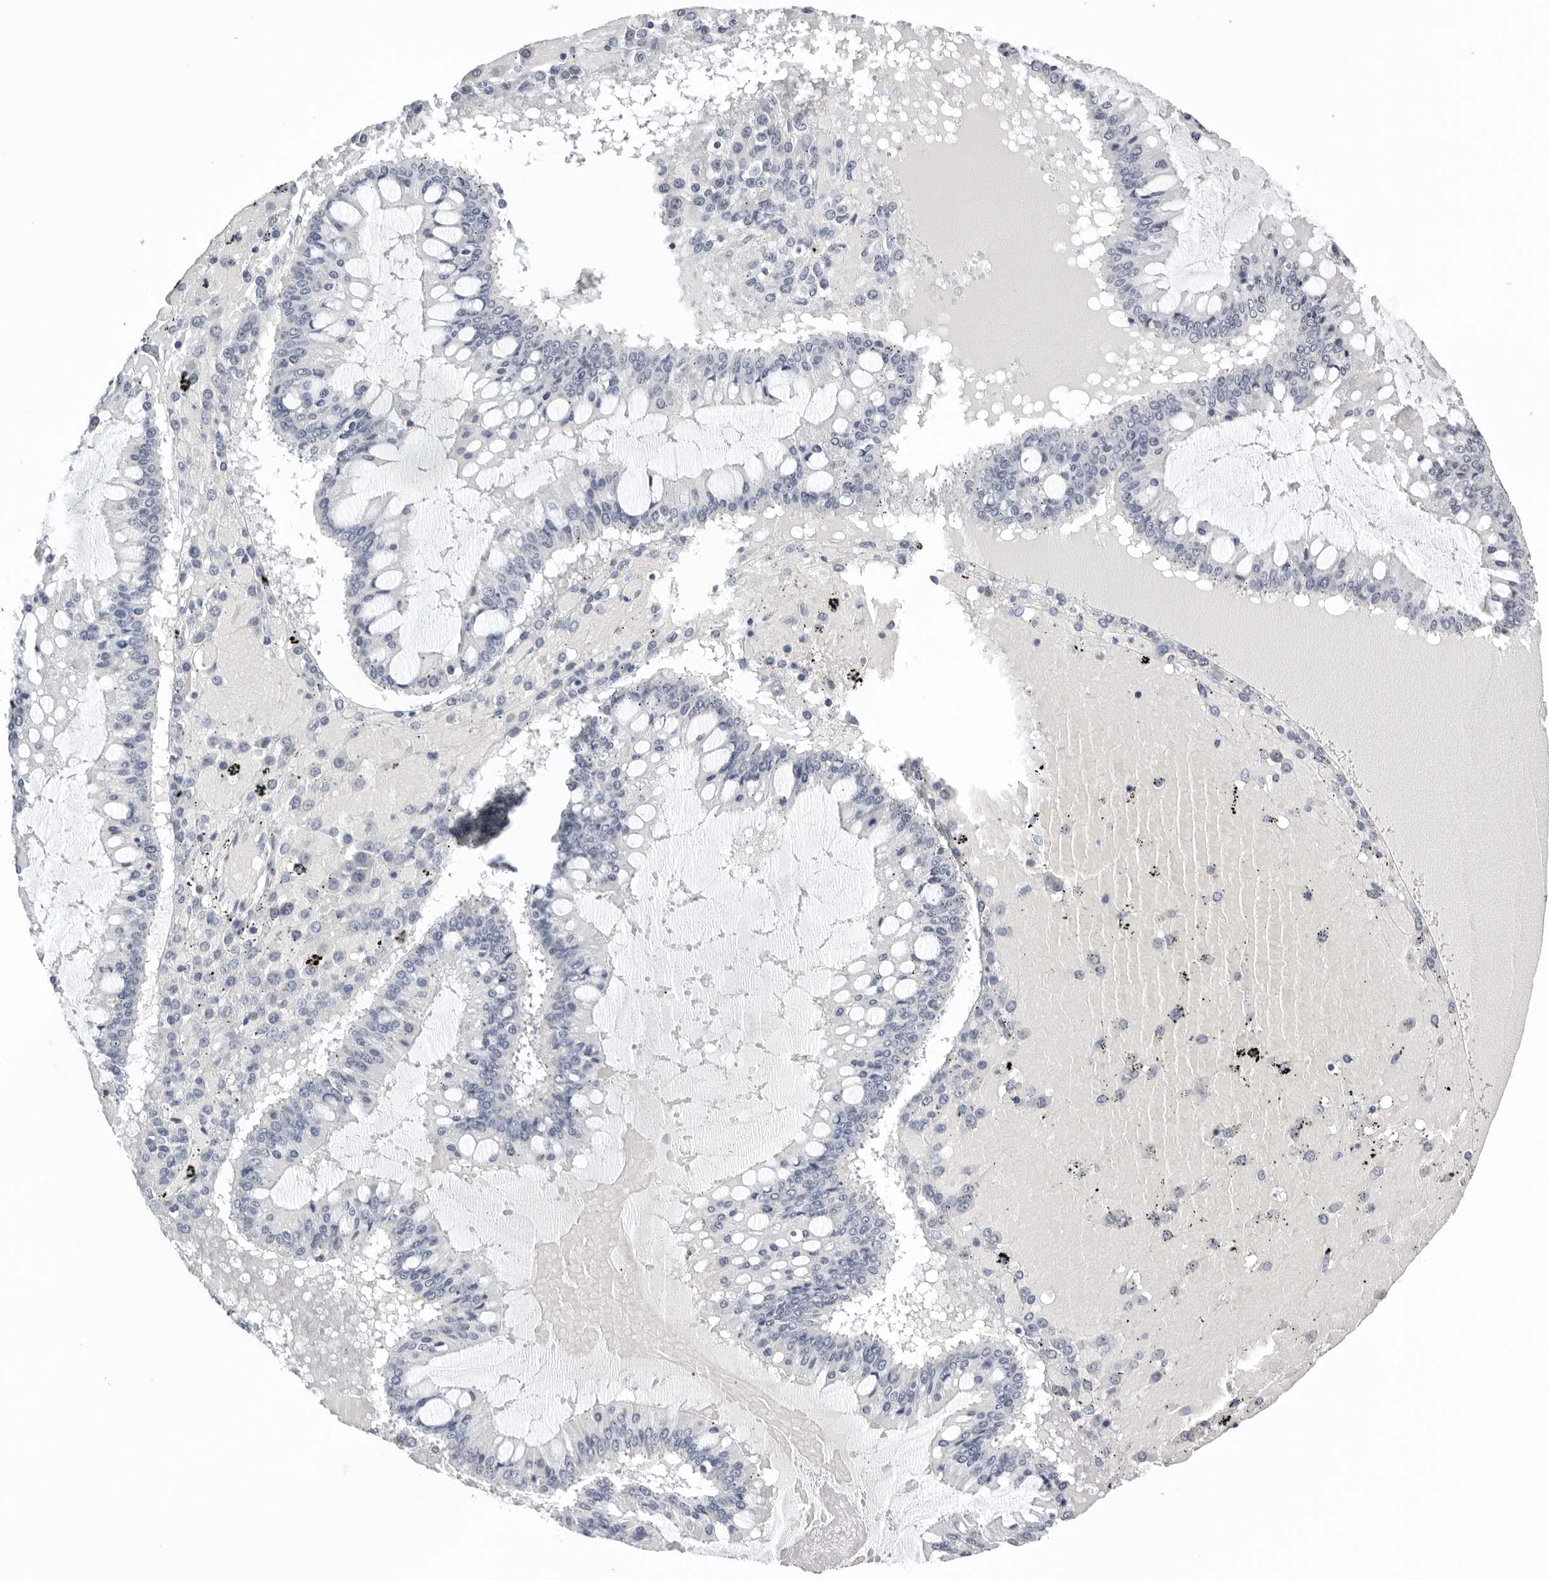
{"staining": {"intensity": "weak", "quantity": "25%-75%", "location": "nuclear"}, "tissue": "ovarian cancer", "cell_type": "Tumor cells", "image_type": "cancer", "snomed": [{"axis": "morphology", "description": "Cystadenocarcinoma, mucinous, NOS"}, {"axis": "topography", "description": "Ovary"}], "caption": "Weak nuclear positivity for a protein is seen in approximately 25%-75% of tumor cells of ovarian mucinous cystadenocarcinoma using immunohistochemistry.", "gene": "OGG1", "patient": {"sex": "female", "age": 73}}